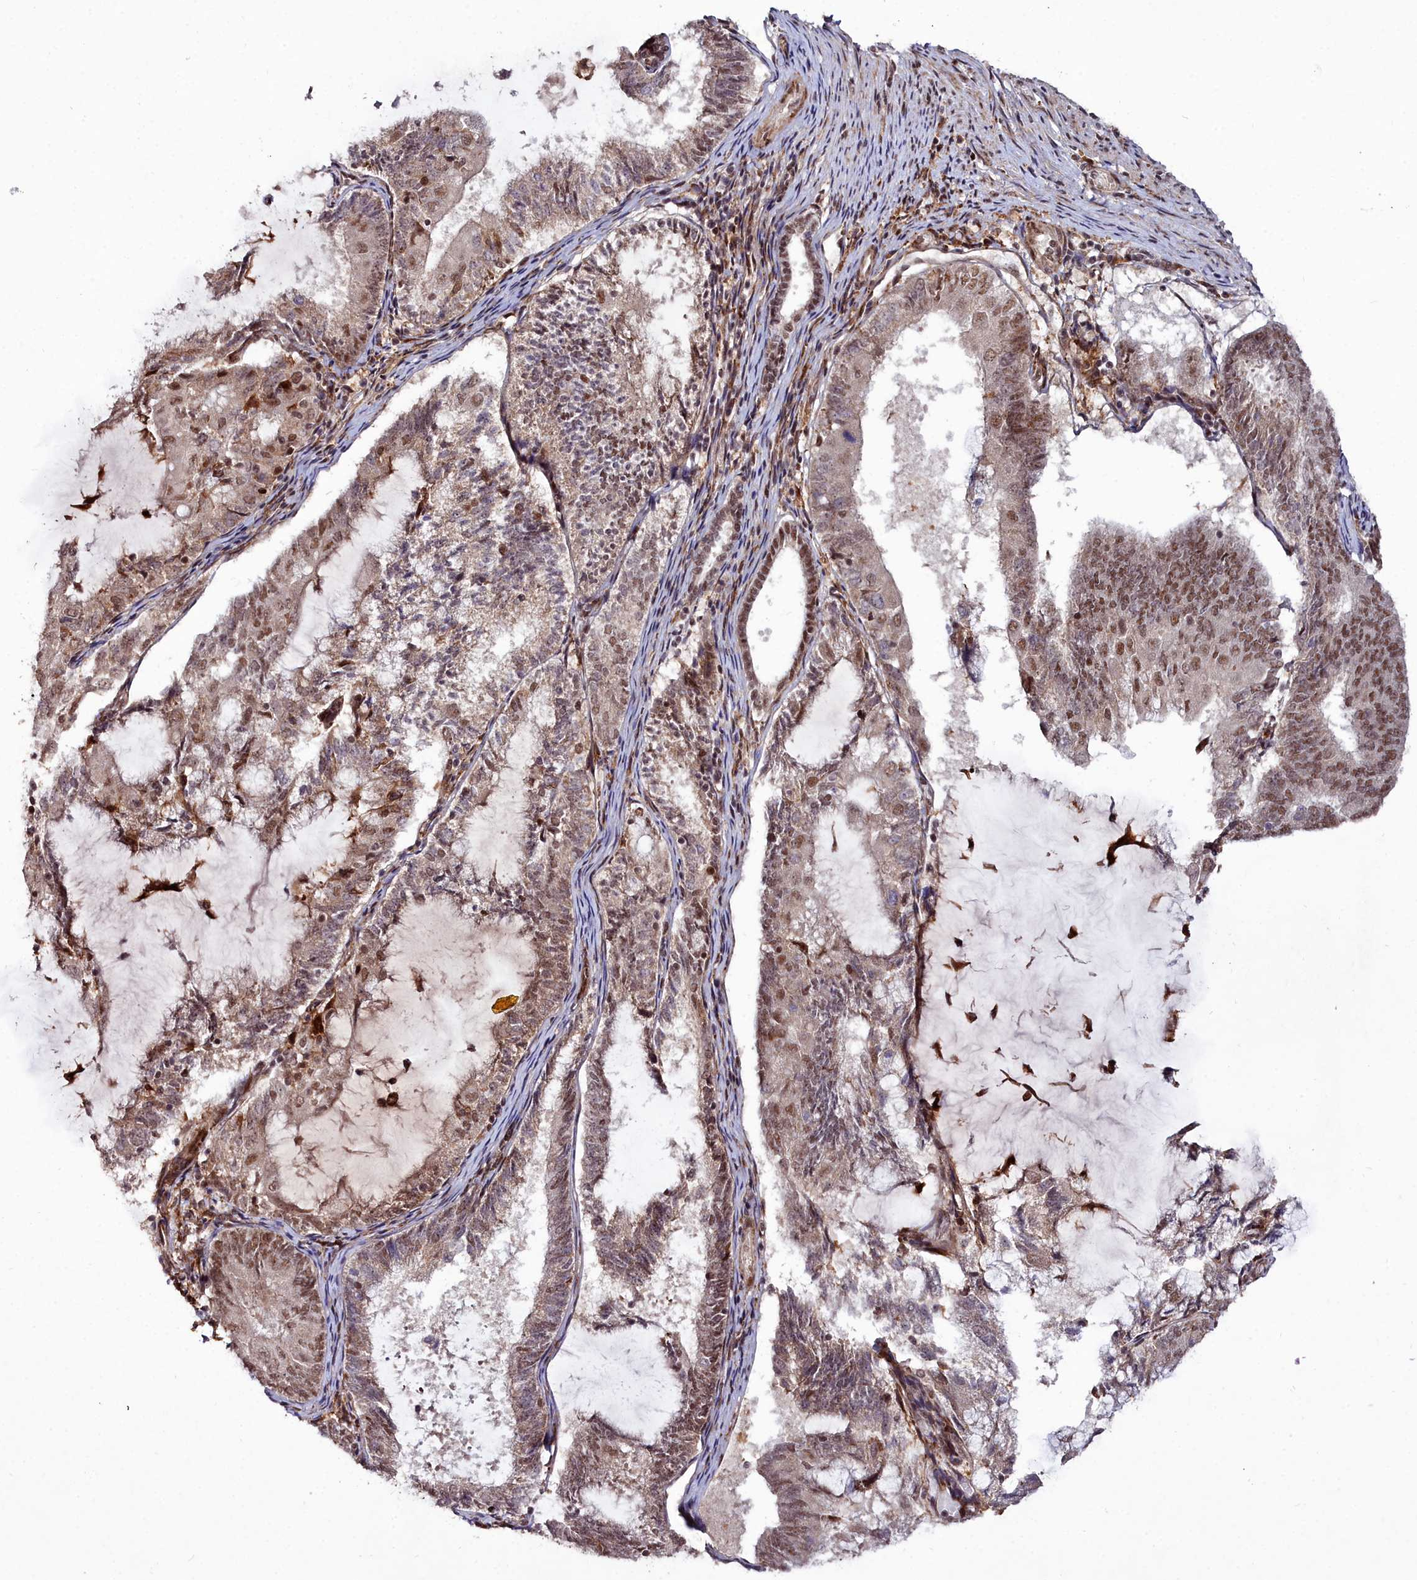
{"staining": {"intensity": "moderate", "quantity": "25%-75%", "location": "nuclear"}, "tissue": "endometrial cancer", "cell_type": "Tumor cells", "image_type": "cancer", "snomed": [{"axis": "morphology", "description": "Adenocarcinoma, NOS"}, {"axis": "topography", "description": "Endometrium"}], "caption": "Endometrial cancer tissue exhibits moderate nuclear expression in about 25%-75% of tumor cells, visualized by immunohistochemistry. The protein of interest is stained brown, and the nuclei are stained in blue (DAB IHC with brightfield microscopy, high magnification).", "gene": "CXXC1", "patient": {"sex": "female", "age": 81}}